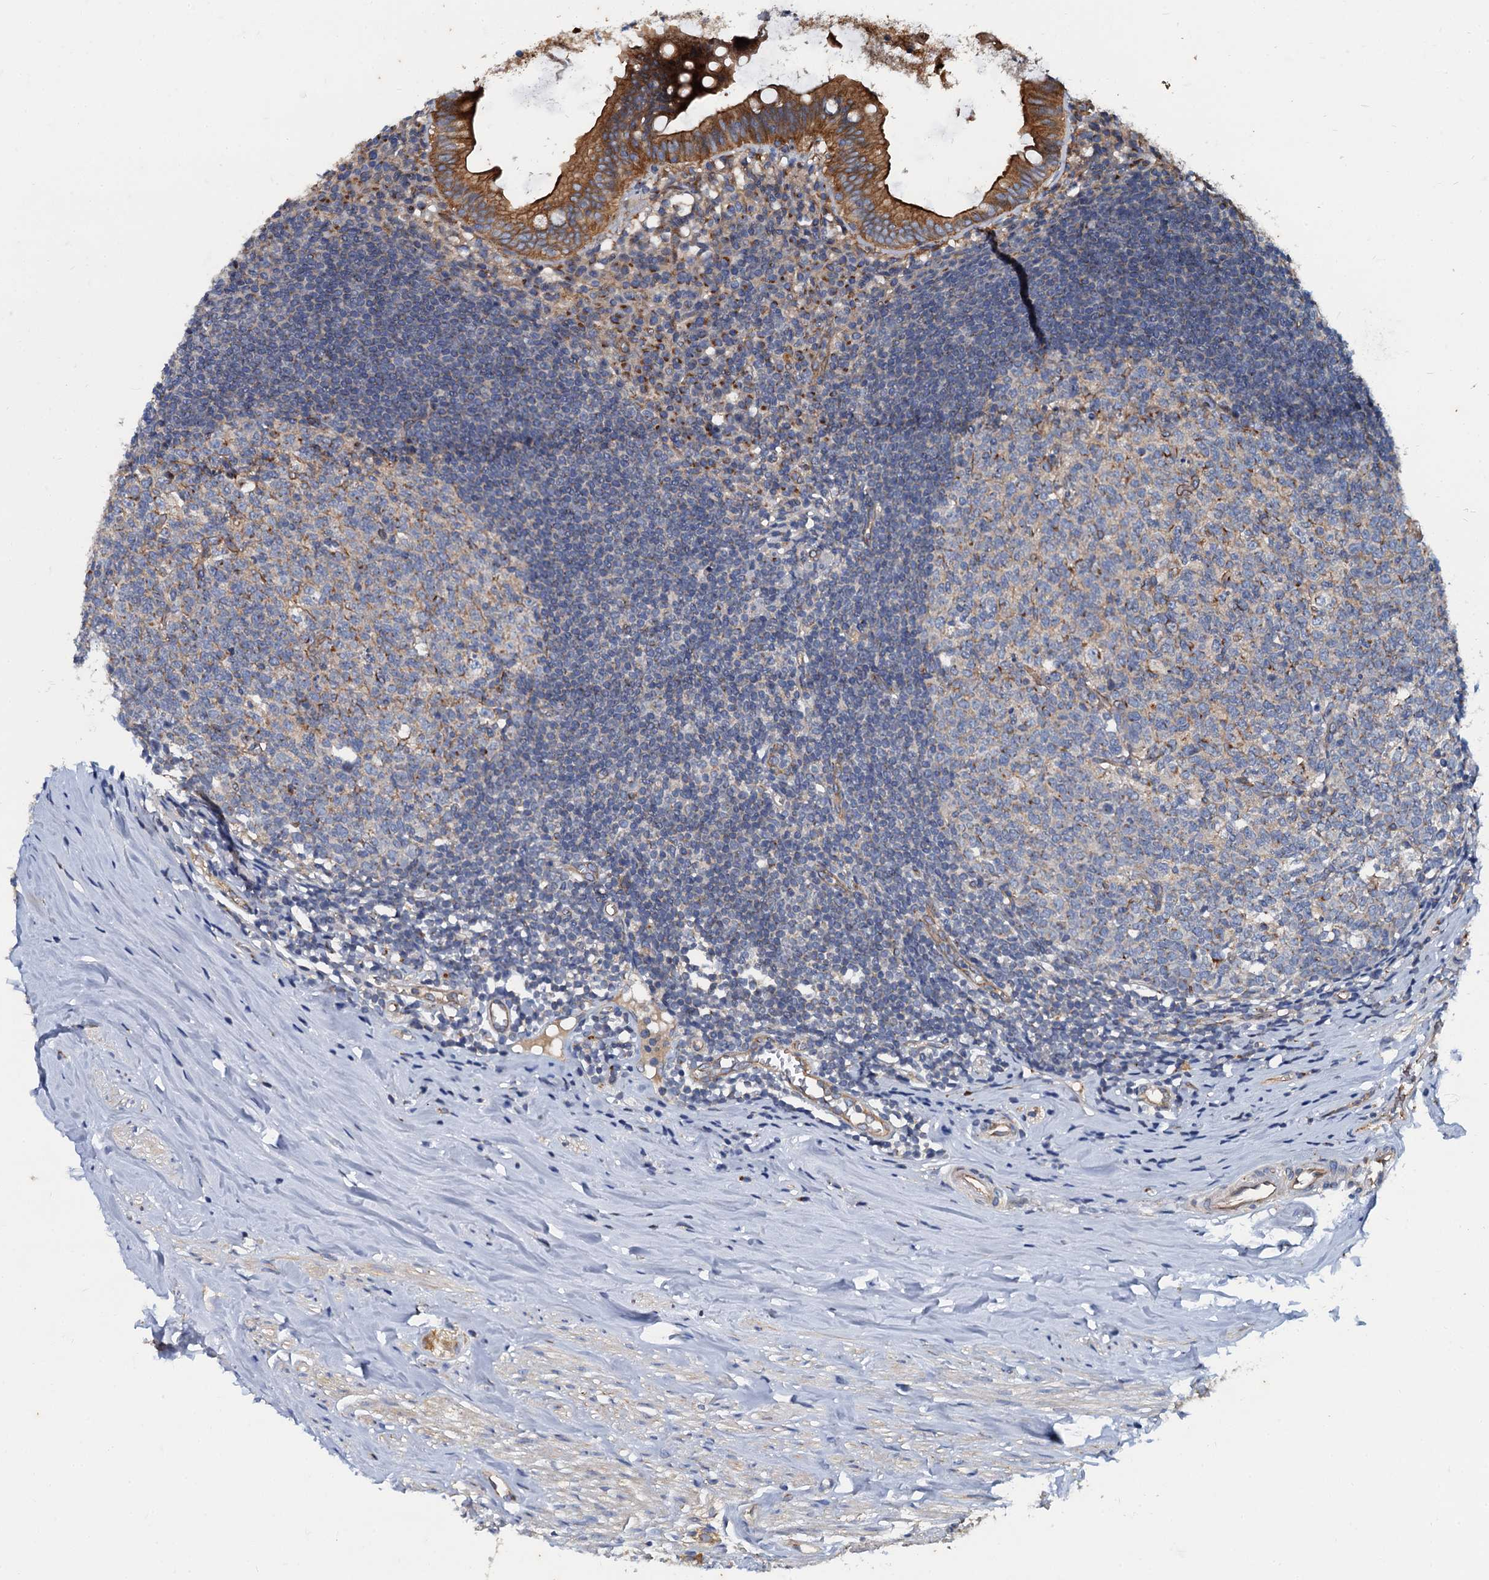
{"staining": {"intensity": "moderate", "quantity": ">75%", "location": "cytoplasmic/membranous"}, "tissue": "appendix", "cell_type": "Glandular cells", "image_type": "normal", "snomed": [{"axis": "morphology", "description": "Normal tissue, NOS"}, {"axis": "topography", "description": "Appendix"}], "caption": "Immunohistochemistry of unremarkable human appendix shows medium levels of moderate cytoplasmic/membranous positivity in approximately >75% of glandular cells.", "gene": "NGRN", "patient": {"sex": "female", "age": 51}}